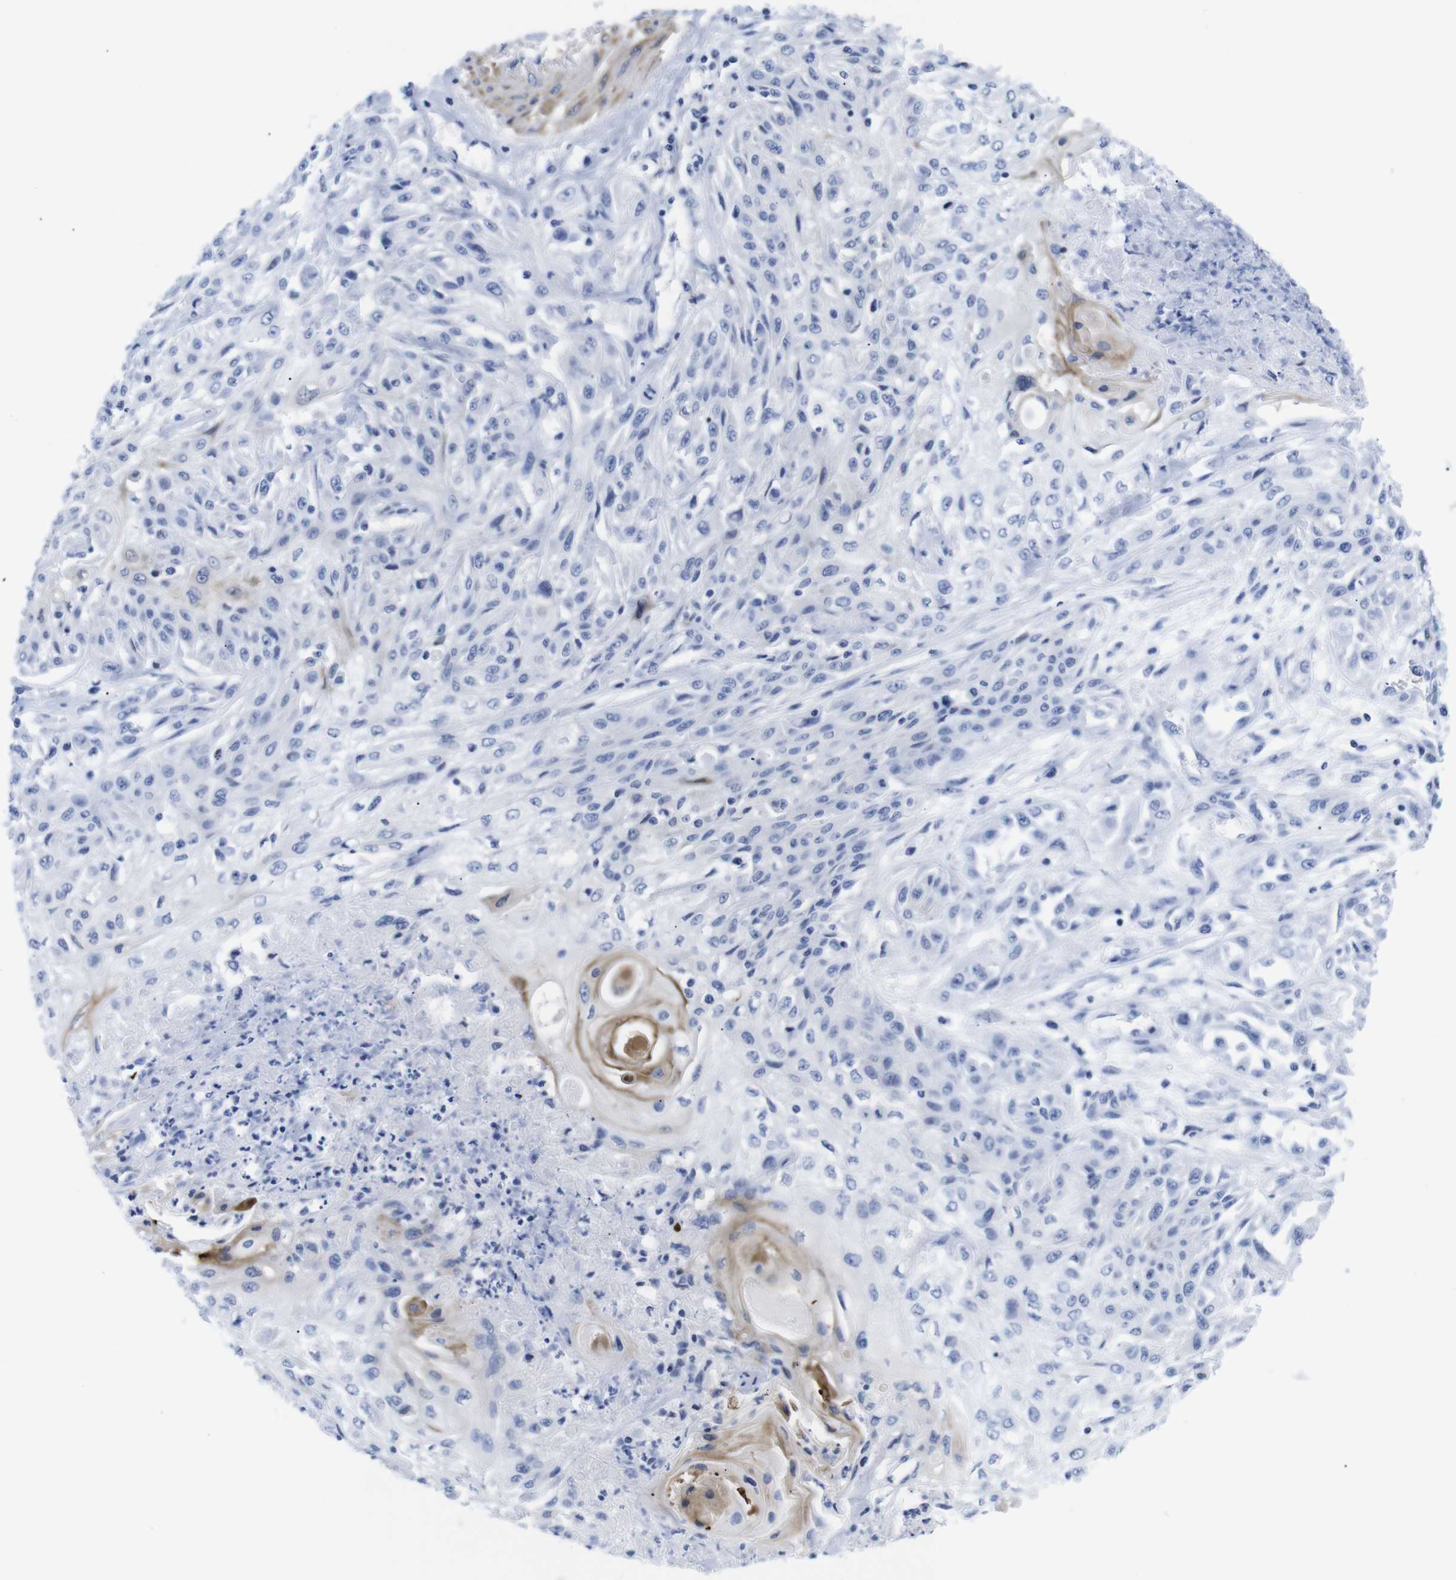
{"staining": {"intensity": "negative", "quantity": "none", "location": "none"}, "tissue": "skin cancer", "cell_type": "Tumor cells", "image_type": "cancer", "snomed": [{"axis": "morphology", "description": "Squamous cell carcinoma, NOS"}, {"axis": "topography", "description": "Skin"}], "caption": "IHC photomicrograph of neoplastic tissue: skin cancer (squamous cell carcinoma) stained with DAB (3,3'-diaminobenzidine) reveals no significant protein positivity in tumor cells.", "gene": "LRRC55", "patient": {"sex": "male", "age": 75}}